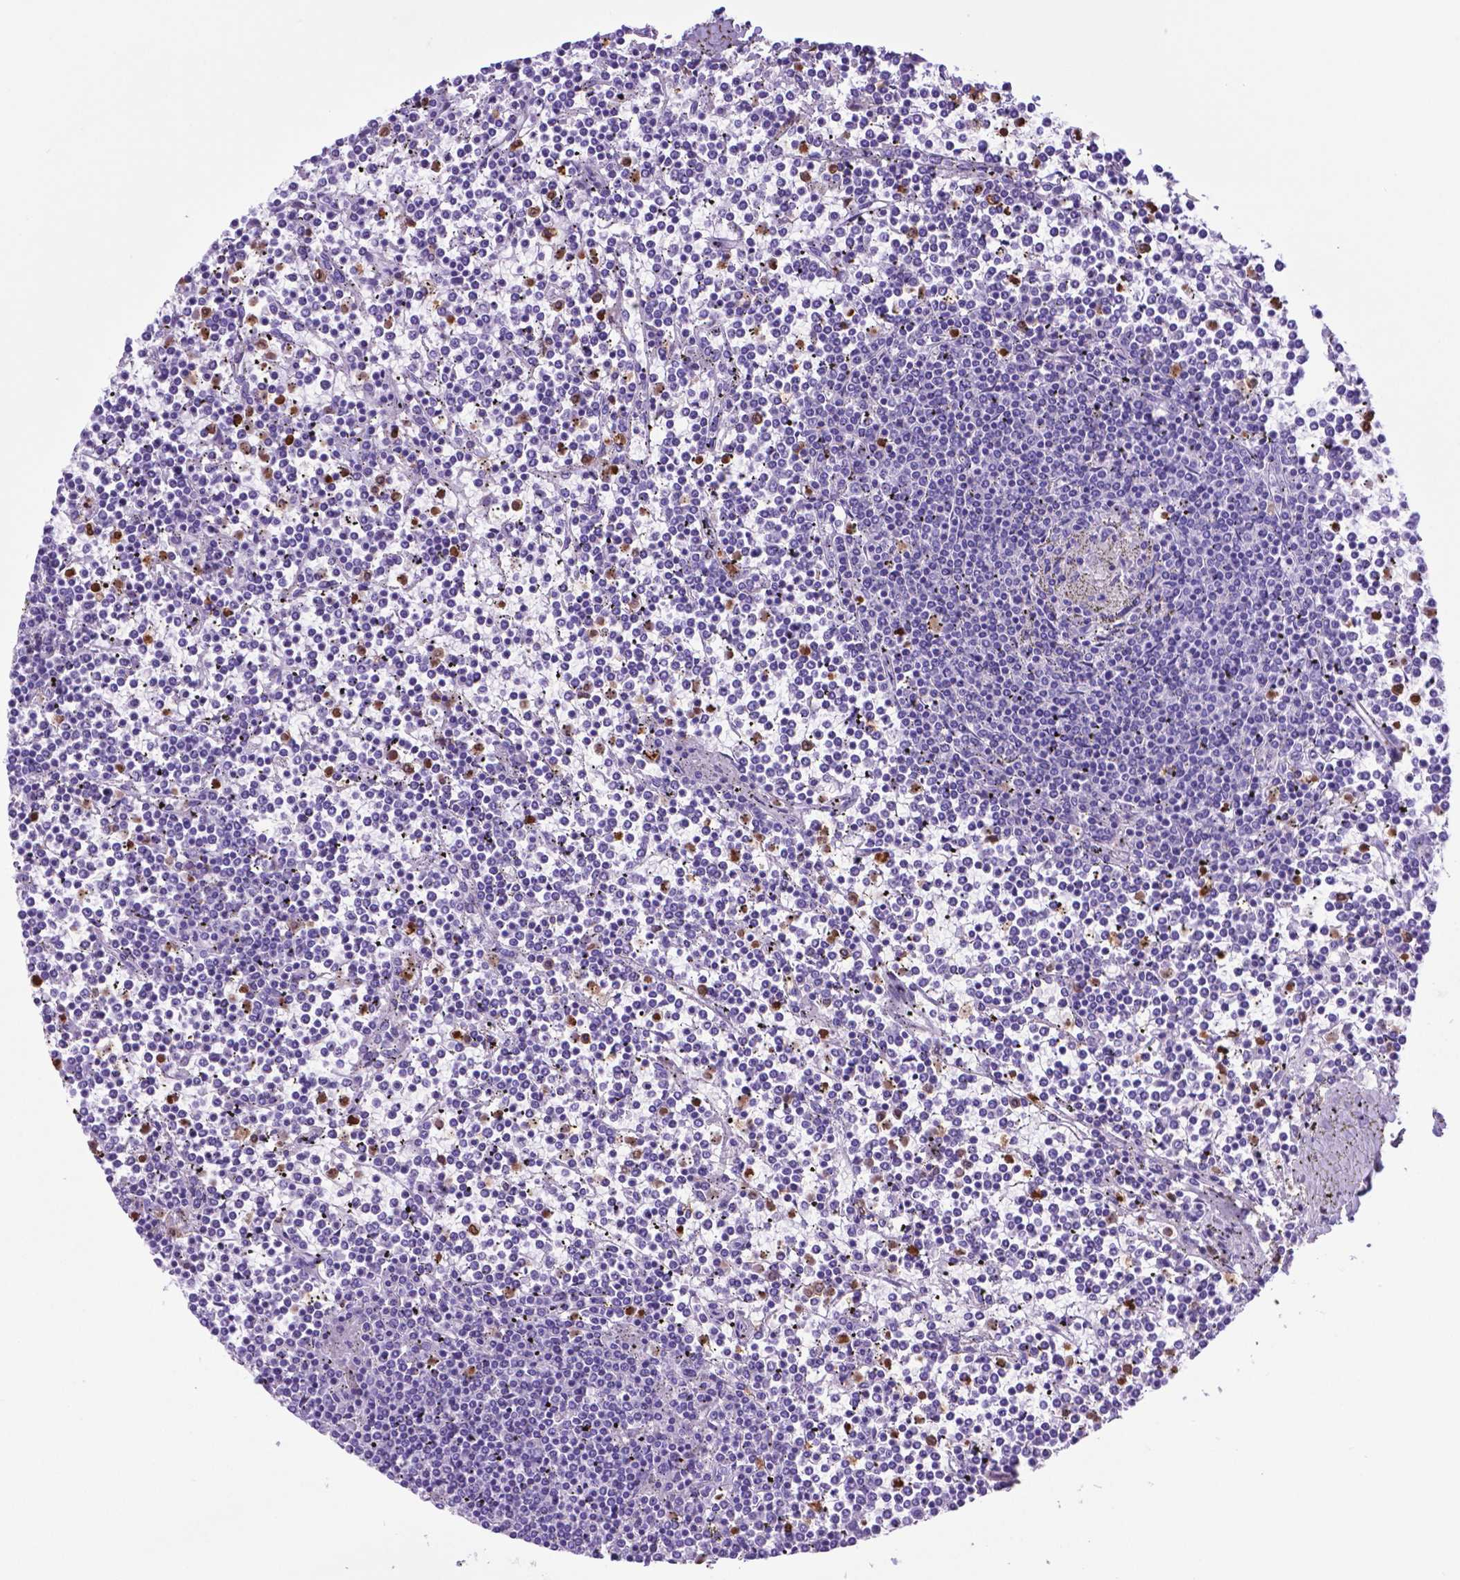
{"staining": {"intensity": "negative", "quantity": "none", "location": "none"}, "tissue": "lymphoma", "cell_type": "Tumor cells", "image_type": "cancer", "snomed": [{"axis": "morphology", "description": "Malignant lymphoma, non-Hodgkin's type, Low grade"}, {"axis": "topography", "description": "Spleen"}], "caption": "Tumor cells are negative for protein expression in human lymphoma.", "gene": "LZTR1", "patient": {"sex": "female", "age": 19}}